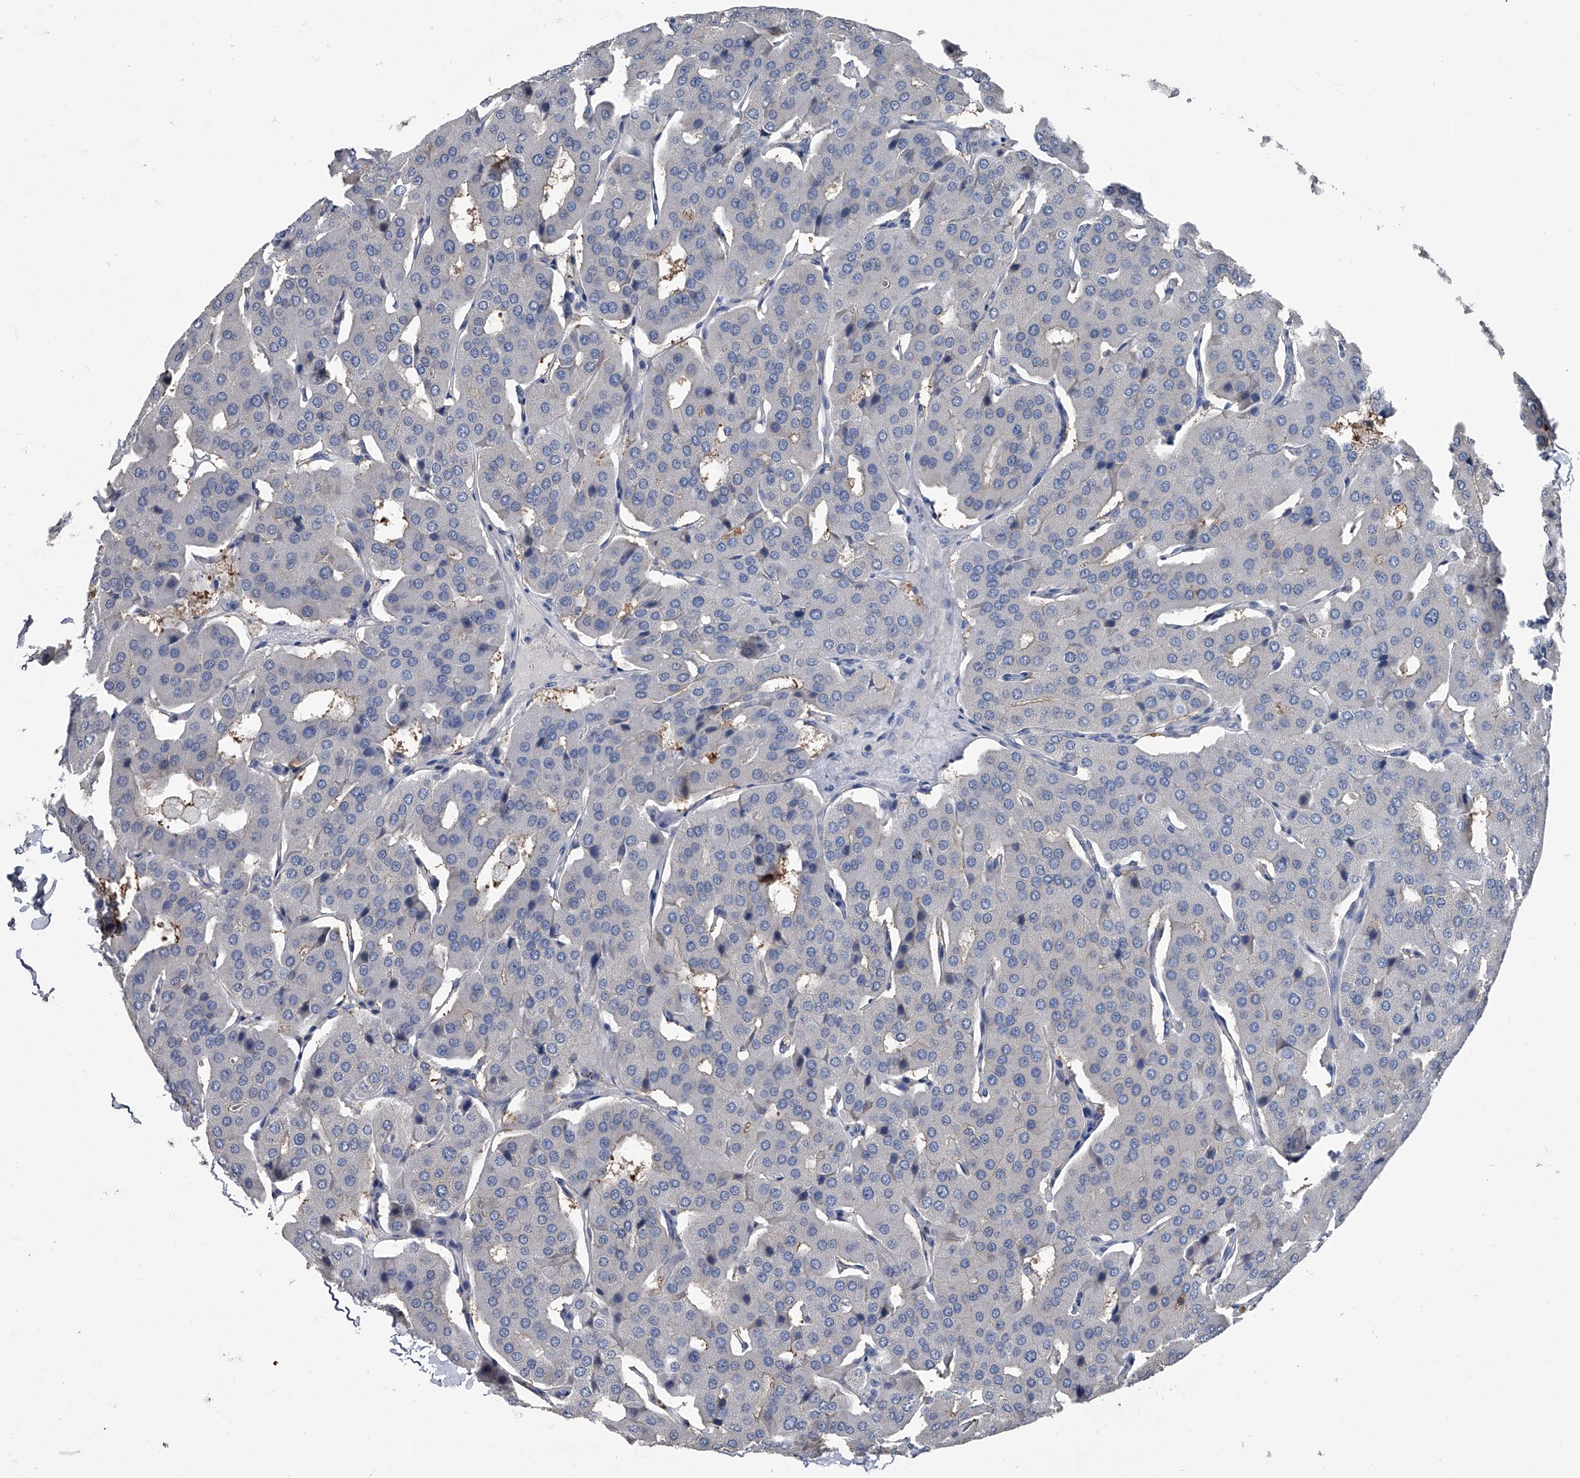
{"staining": {"intensity": "negative", "quantity": "none", "location": "none"}, "tissue": "parathyroid gland", "cell_type": "Glandular cells", "image_type": "normal", "snomed": [{"axis": "morphology", "description": "Normal tissue, NOS"}, {"axis": "morphology", "description": "Adenoma, NOS"}, {"axis": "topography", "description": "Parathyroid gland"}], "caption": "Protein analysis of normal parathyroid gland demonstrates no significant expression in glandular cells.", "gene": "KIF13A", "patient": {"sex": "female", "age": 86}}